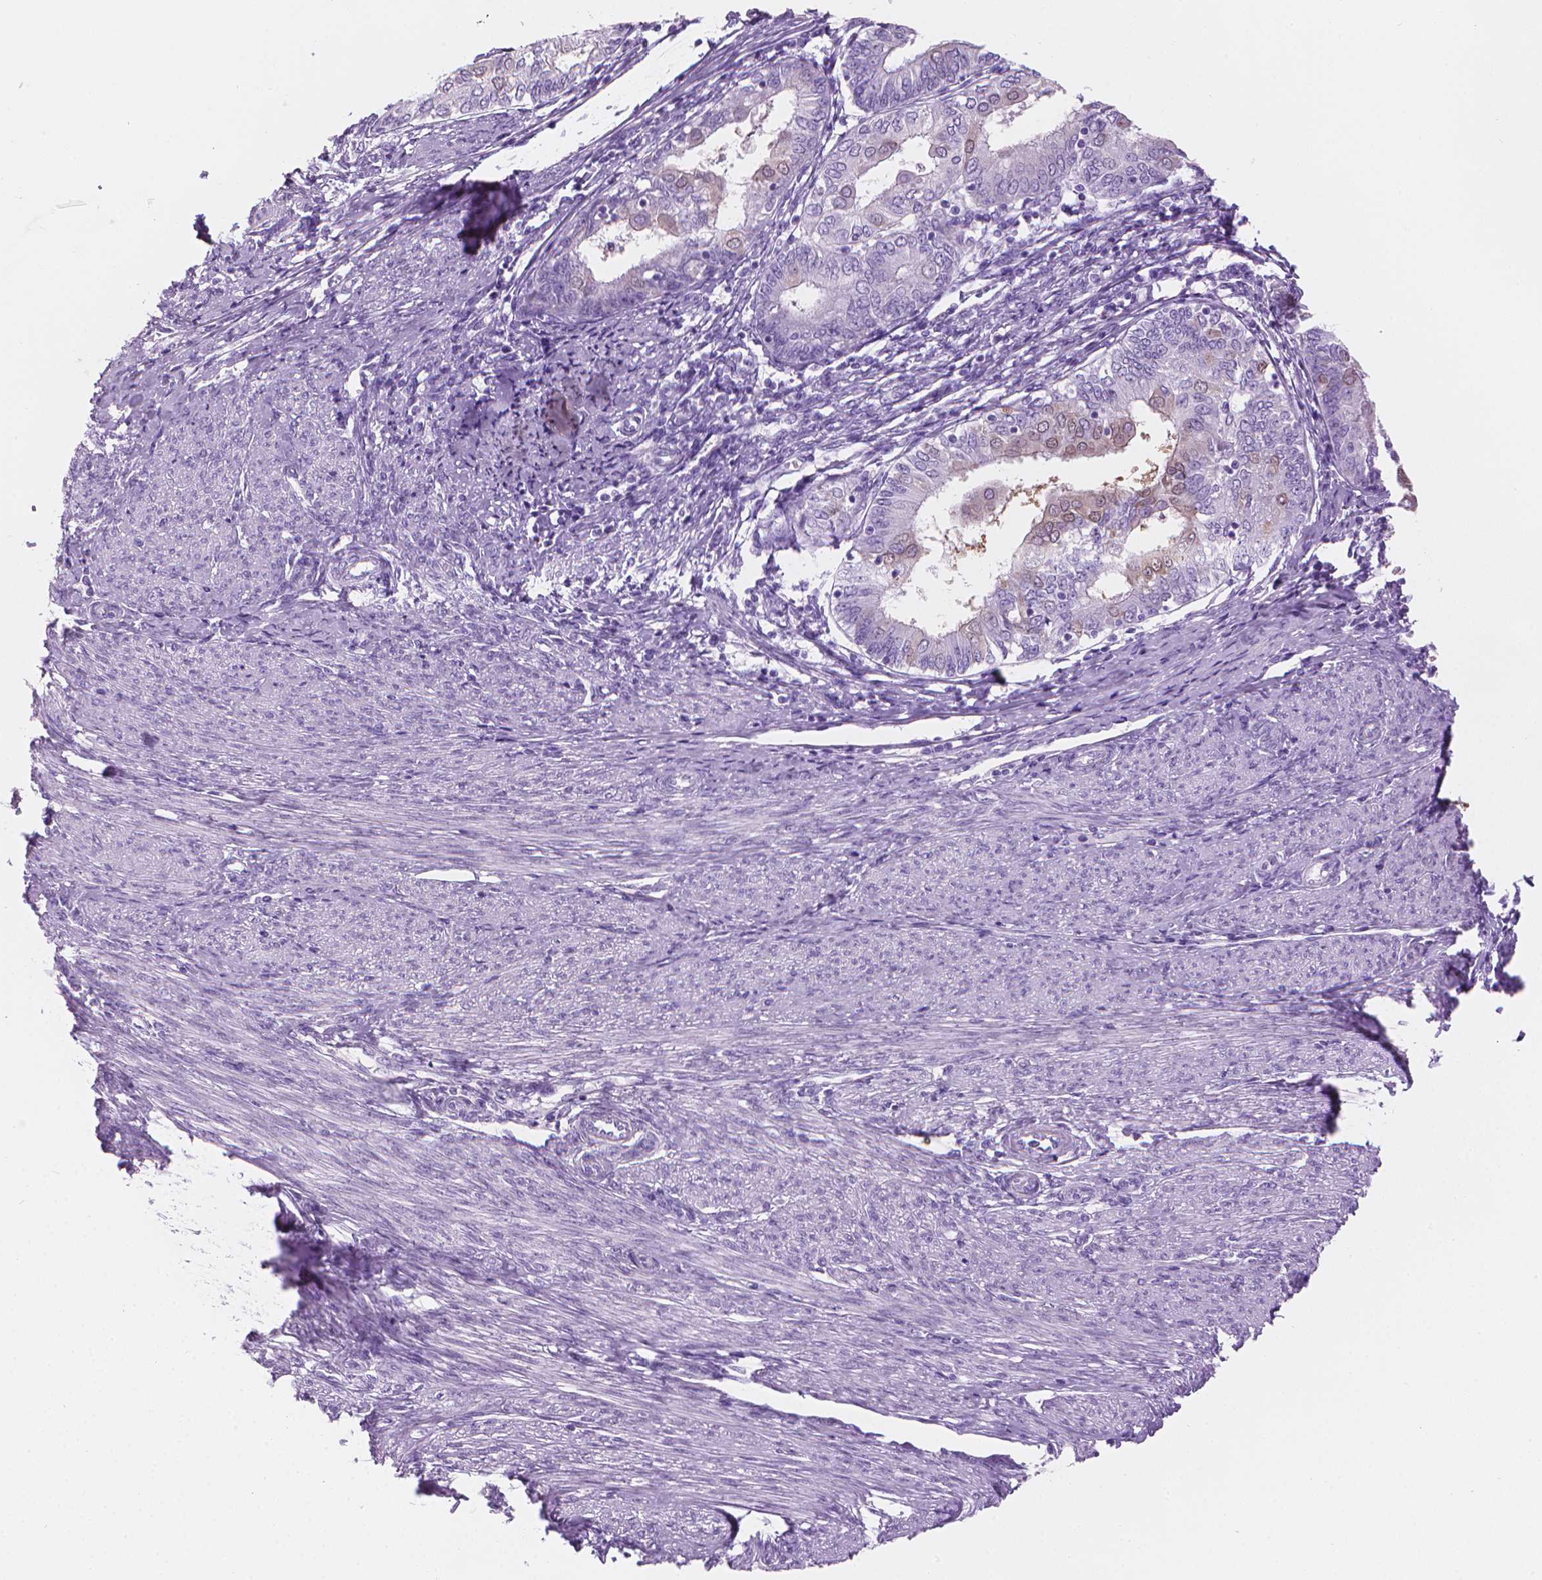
{"staining": {"intensity": "negative", "quantity": "none", "location": "none"}, "tissue": "endometrial cancer", "cell_type": "Tumor cells", "image_type": "cancer", "snomed": [{"axis": "morphology", "description": "Adenocarcinoma, NOS"}, {"axis": "topography", "description": "Endometrium"}], "caption": "Endometrial cancer (adenocarcinoma) was stained to show a protein in brown. There is no significant expression in tumor cells. (DAB IHC with hematoxylin counter stain).", "gene": "TTC29", "patient": {"sex": "female", "age": 68}}